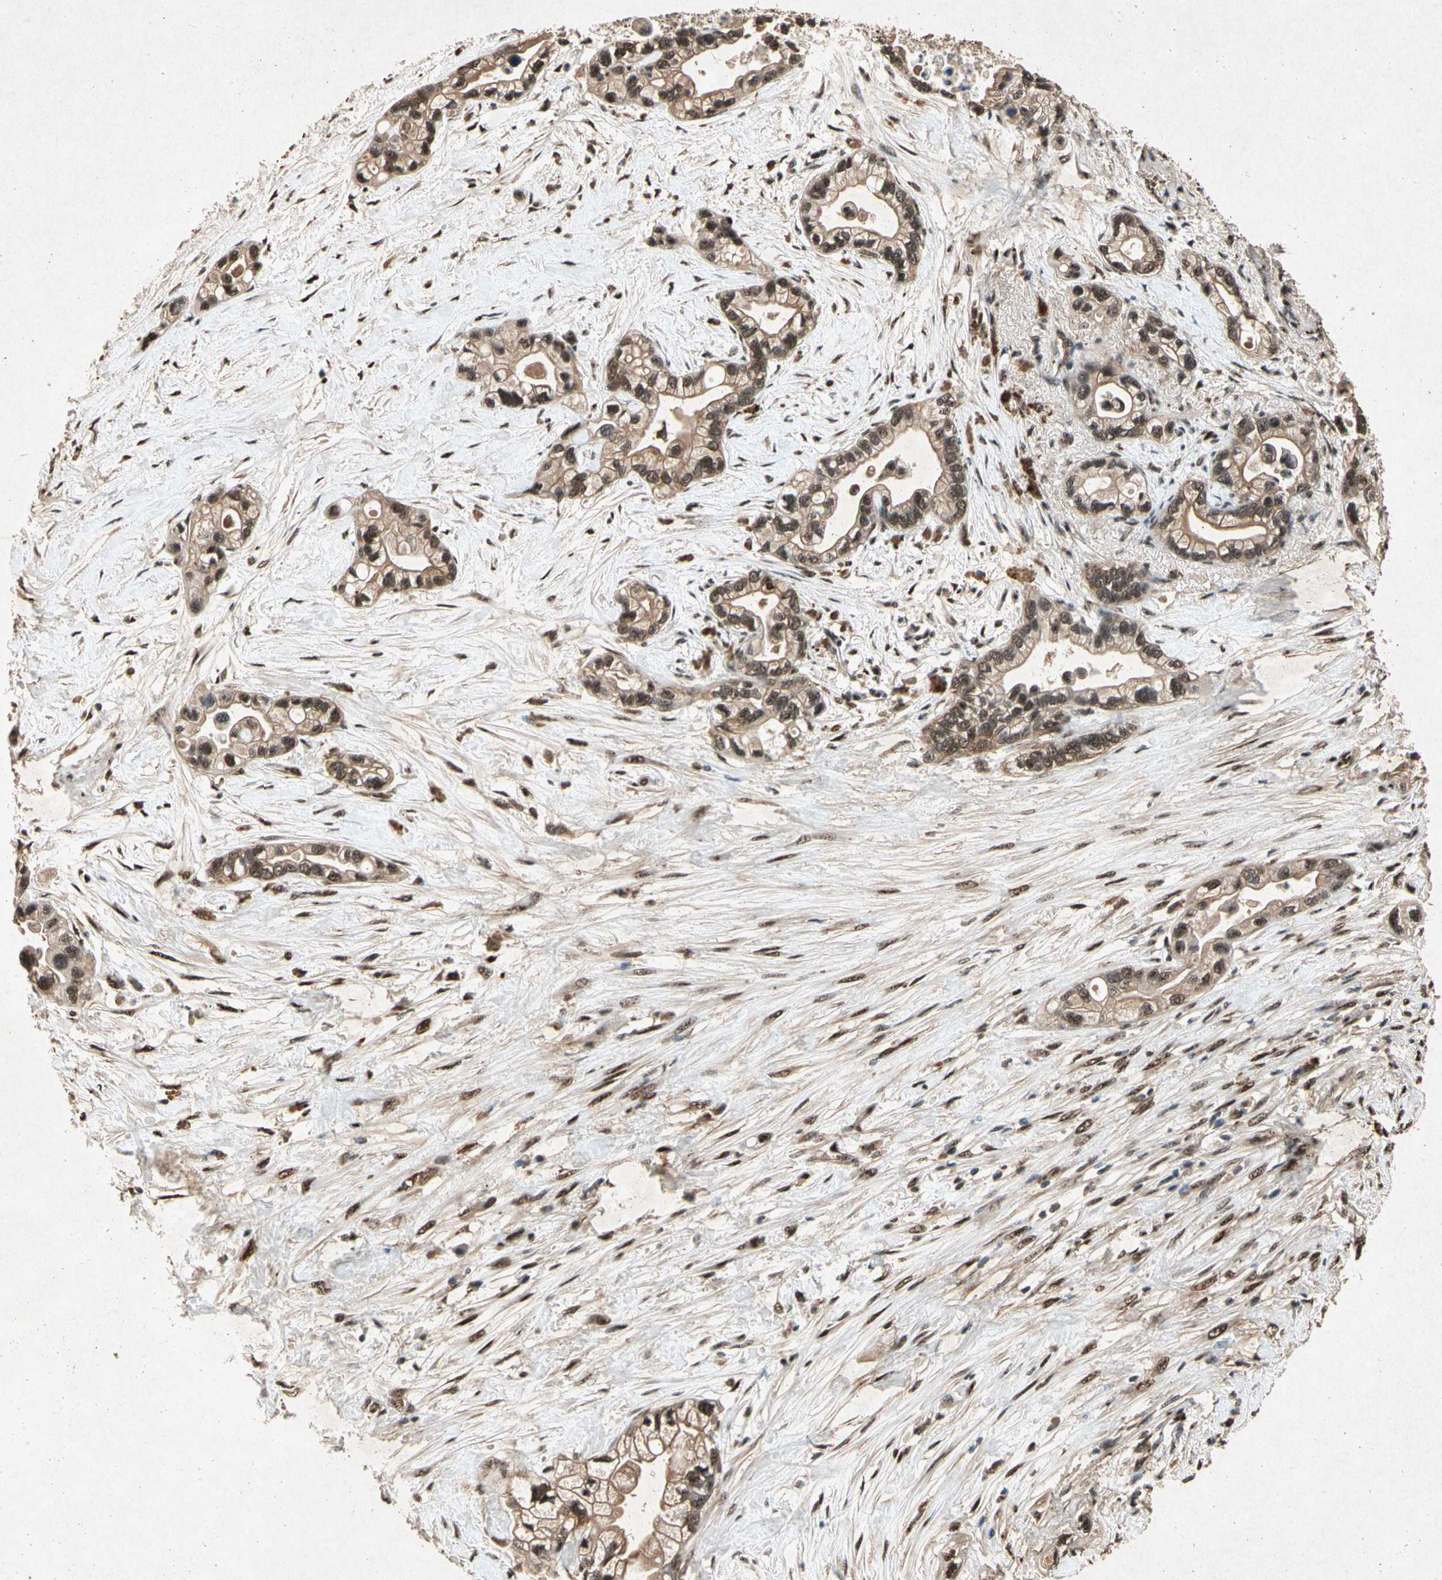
{"staining": {"intensity": "moderate", "quantity": ">75%", "location": "cytoplasmic/membranous,nuclear"}, "tissue": "pancreatic cancer", "cell_type": "Tumor cells", "image_type": "cancer", "snomed": [{"axis": "morphology", "description": "Adenocarcinoma, NOS"}, {"axis": "topography", "description": "Pancreas"}], "caption": "Immunohistochemistry staining of pancreatic cancer, which demonstrates medium levels of moderate cytoplasmic/membranous and nuclear expression in about >75% of tumor cells indicating moderate cytoplasmic/membranous and nuclear protein staining. The staining was performed using DAB (brown) for protein detection and nuclei were counterstained in hematoxylin (blue).", "gene": "PML", "patient": {"sex": "female", "age": 77}}